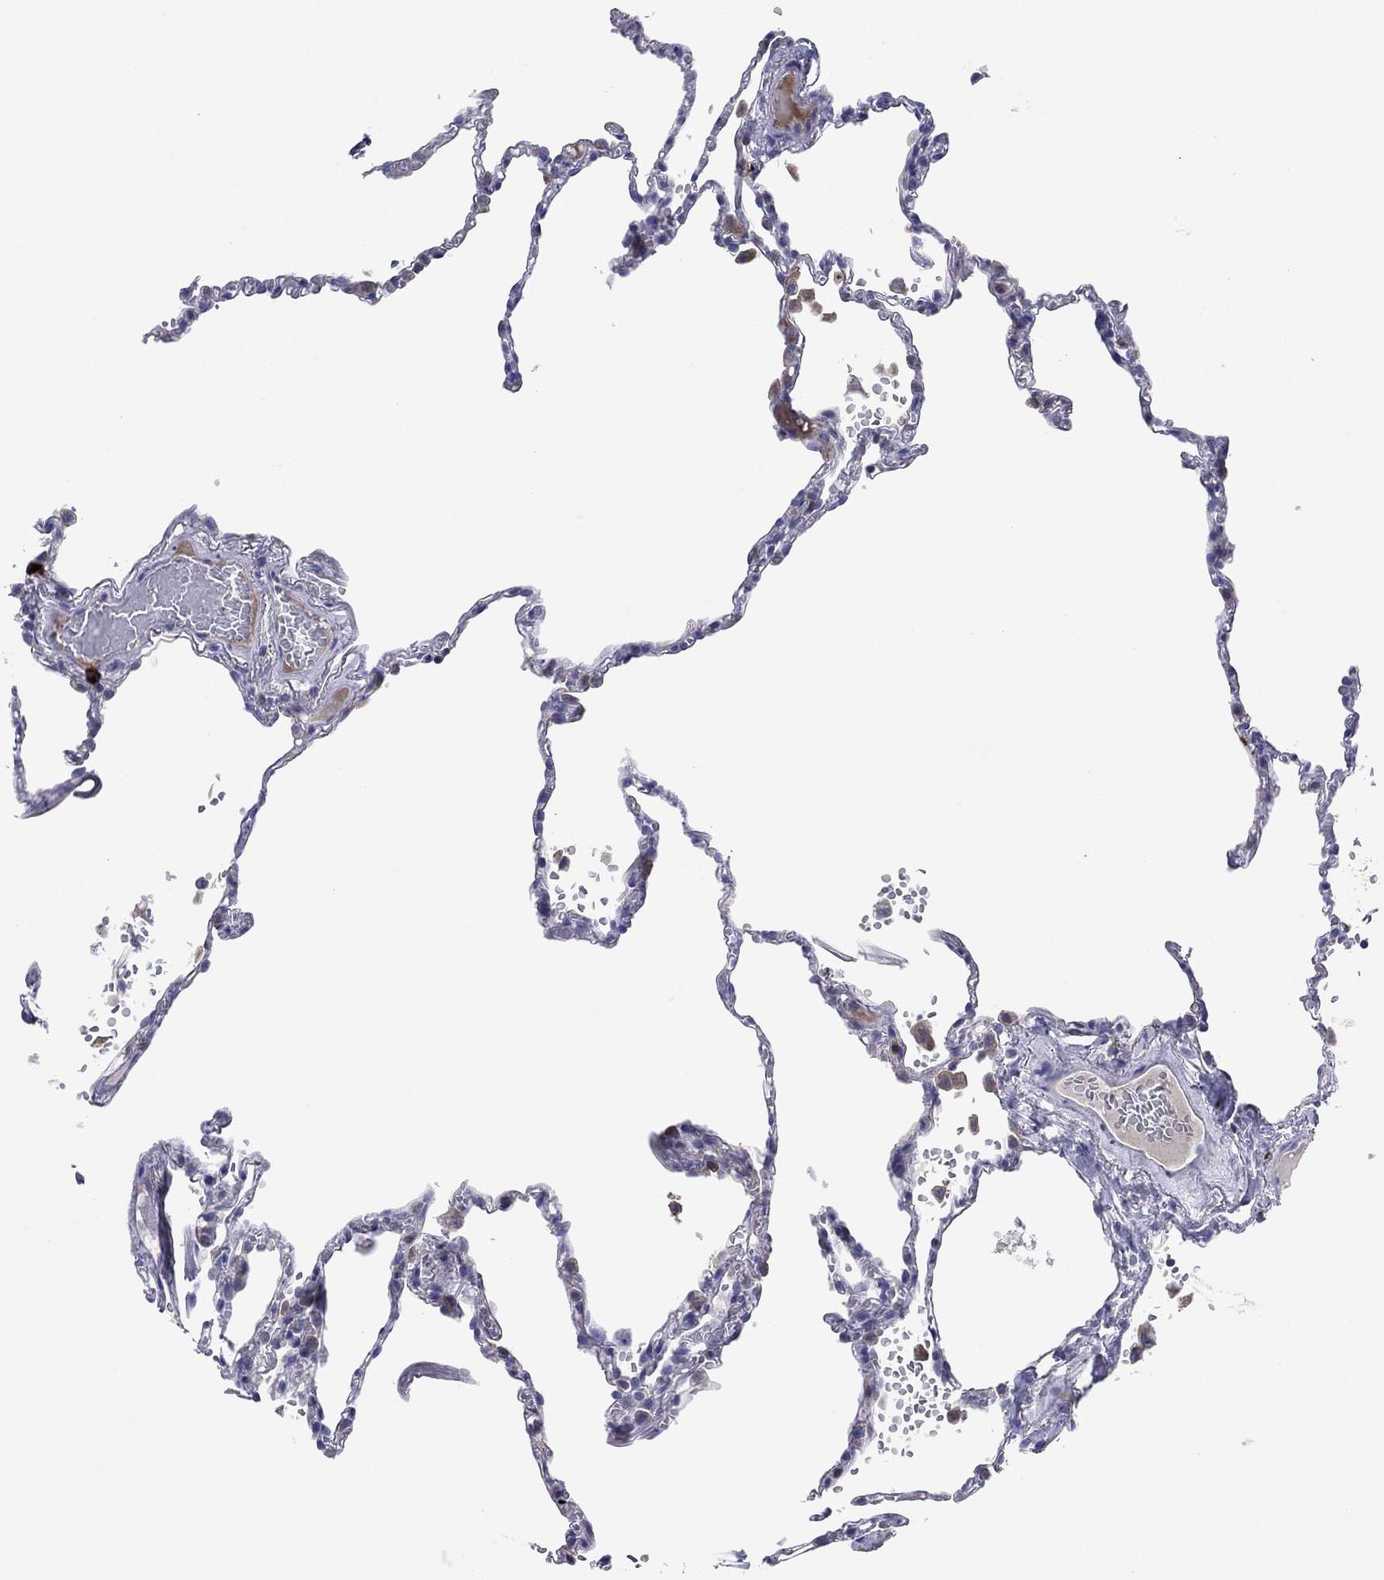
{"staining": {"intensity": "negative", "quantity": "none", "location": "none"}, "tissue": "lung", "cell_type": "Alveolar cells", "image_type": "normal", "snomed": [{"axis": "morphology", "description": "Normal tissue, NOS"}, {"axis": "topography", "description": "Lung"}], "caption": "This is a histopathology image of immunohistochemistry (IHC) staining of unremarkable lung, which shows no expression in alveolar cells. Brightfield microscopy of immunohistochemistry (IHC) stained with DAB (brown) and hematoxylin (blue), captured at high magnification.", "gene": "PVR", "patient": {"sex": "male", "age": 78}}